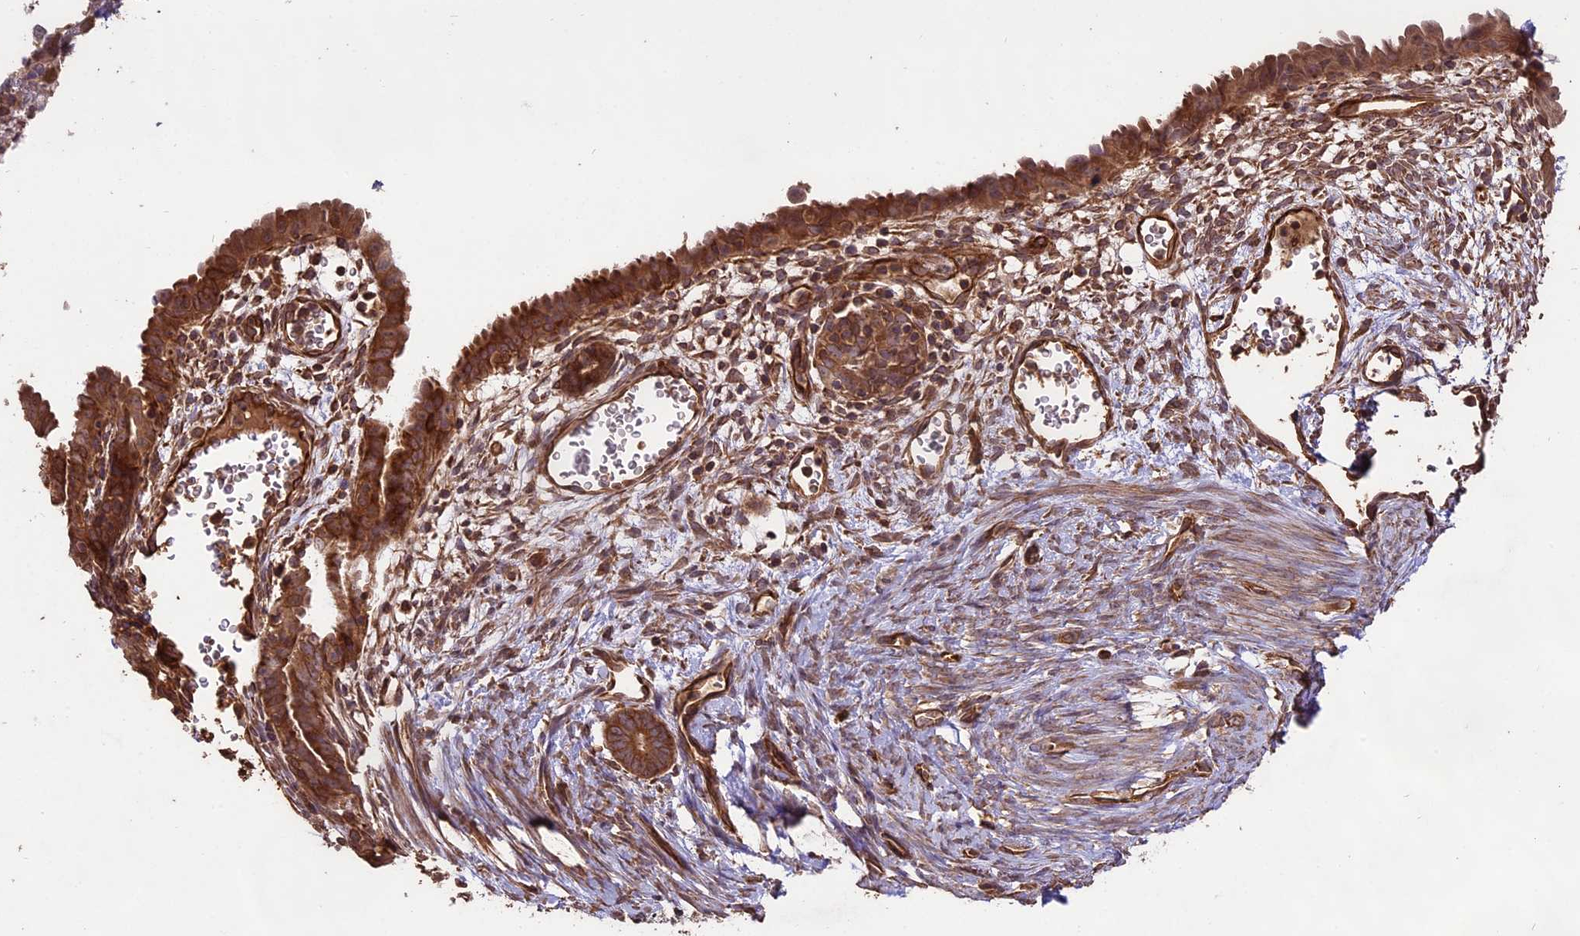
{"staining": {"intensity": "moderate", "quantity": ">75%", "location": "cytoplasmic/membranous"}, "tissue": "endometrial cancer", "cell_type": "Tumor cells", "image_type": "cancer", "snomed": [{"axis": "morphology", "description": "Adenocarcinoma, NOS"}, {"axis": "topography", "description": "Endometrium"}], "caption": "Protein expression analysis of endometrial adenocarcinoma reveals moderate cytoplasmic/membranous positivity in approximately >75% of tumor cells. Nuclei are stained in blue.", "gene": "TTLL10", "patient": {"sex": "female", "age": 51}}